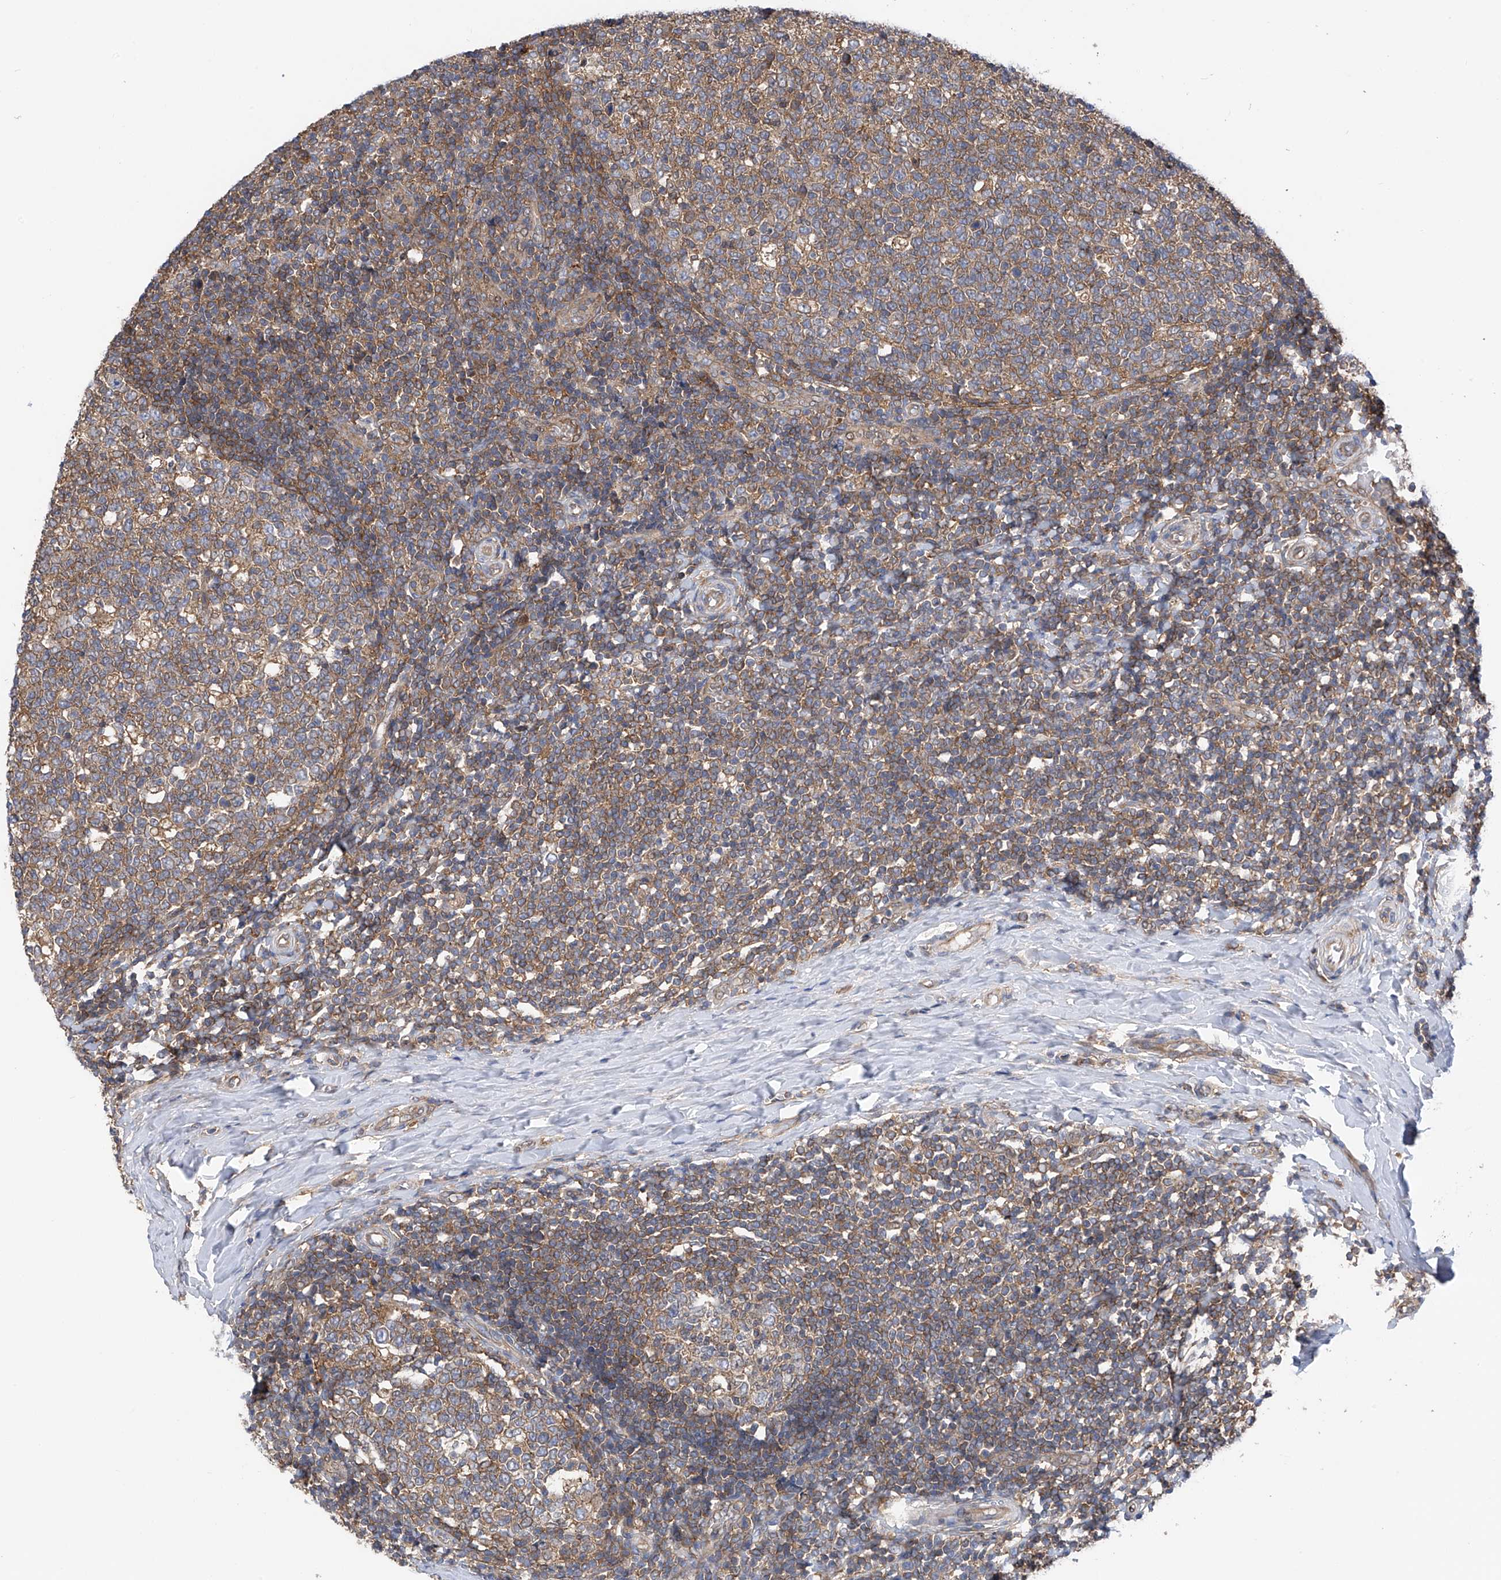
{"staining": {"intensity": "weak", "quantity": ">75%", "location": "cytoplasmic/membranous"}, "tissue": "tonsil", "cell_type": "Germinal center cells", "image_type": "normal", "snomed": [{"axis": "morphology", "description": "Normal tissue, NOS"}, {"axis": "topography", "description": "Tonsil"}], "caption": "This micrograph shows immunohistochemistry (IHC) staining of benign tonsil, with low weak cytoplasmic/membranous expression in approximately >75% of germinal center cells.", "gene": "CHPF", "patient": {"sex": "female", "age": 19}}